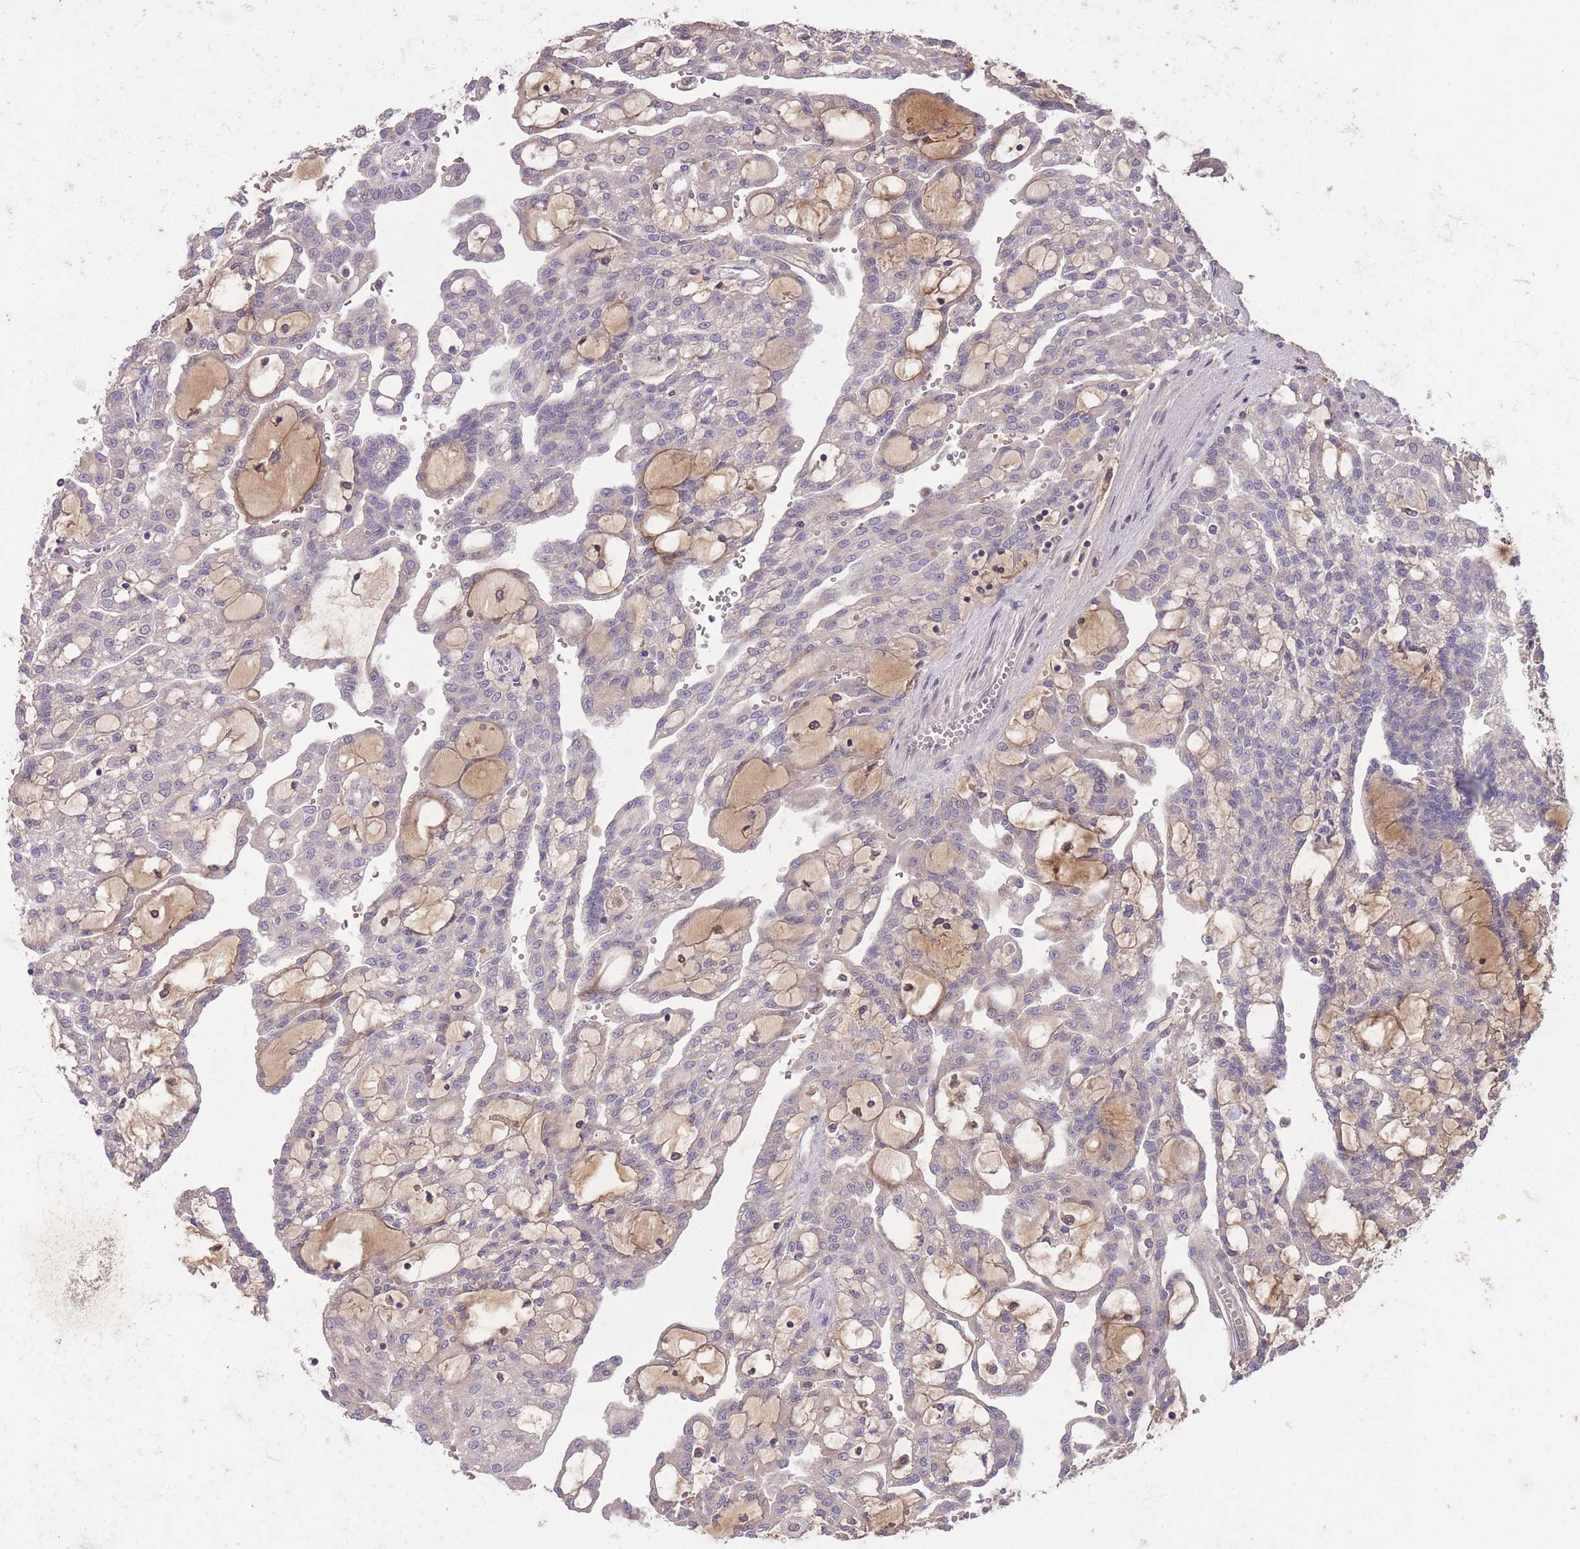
{"staining": {"intensity": "negative", "quantity": "none", "location": "none"}, "tissue": "renal cancer", "cell_type": "Tumor cells", "image_type": "cancer", "snomed": [{"axis": "morphology", "description": "Adenocarcinoma, NOS"}, {"axis": "topography", "description": "Kidney"}], "caption": "Immunohistochemical staining of human renal cancer exhibits no significant positivity in tumor cells.", "gene": "OR2V2", "patient": {"sex": "male", "age": 63}}